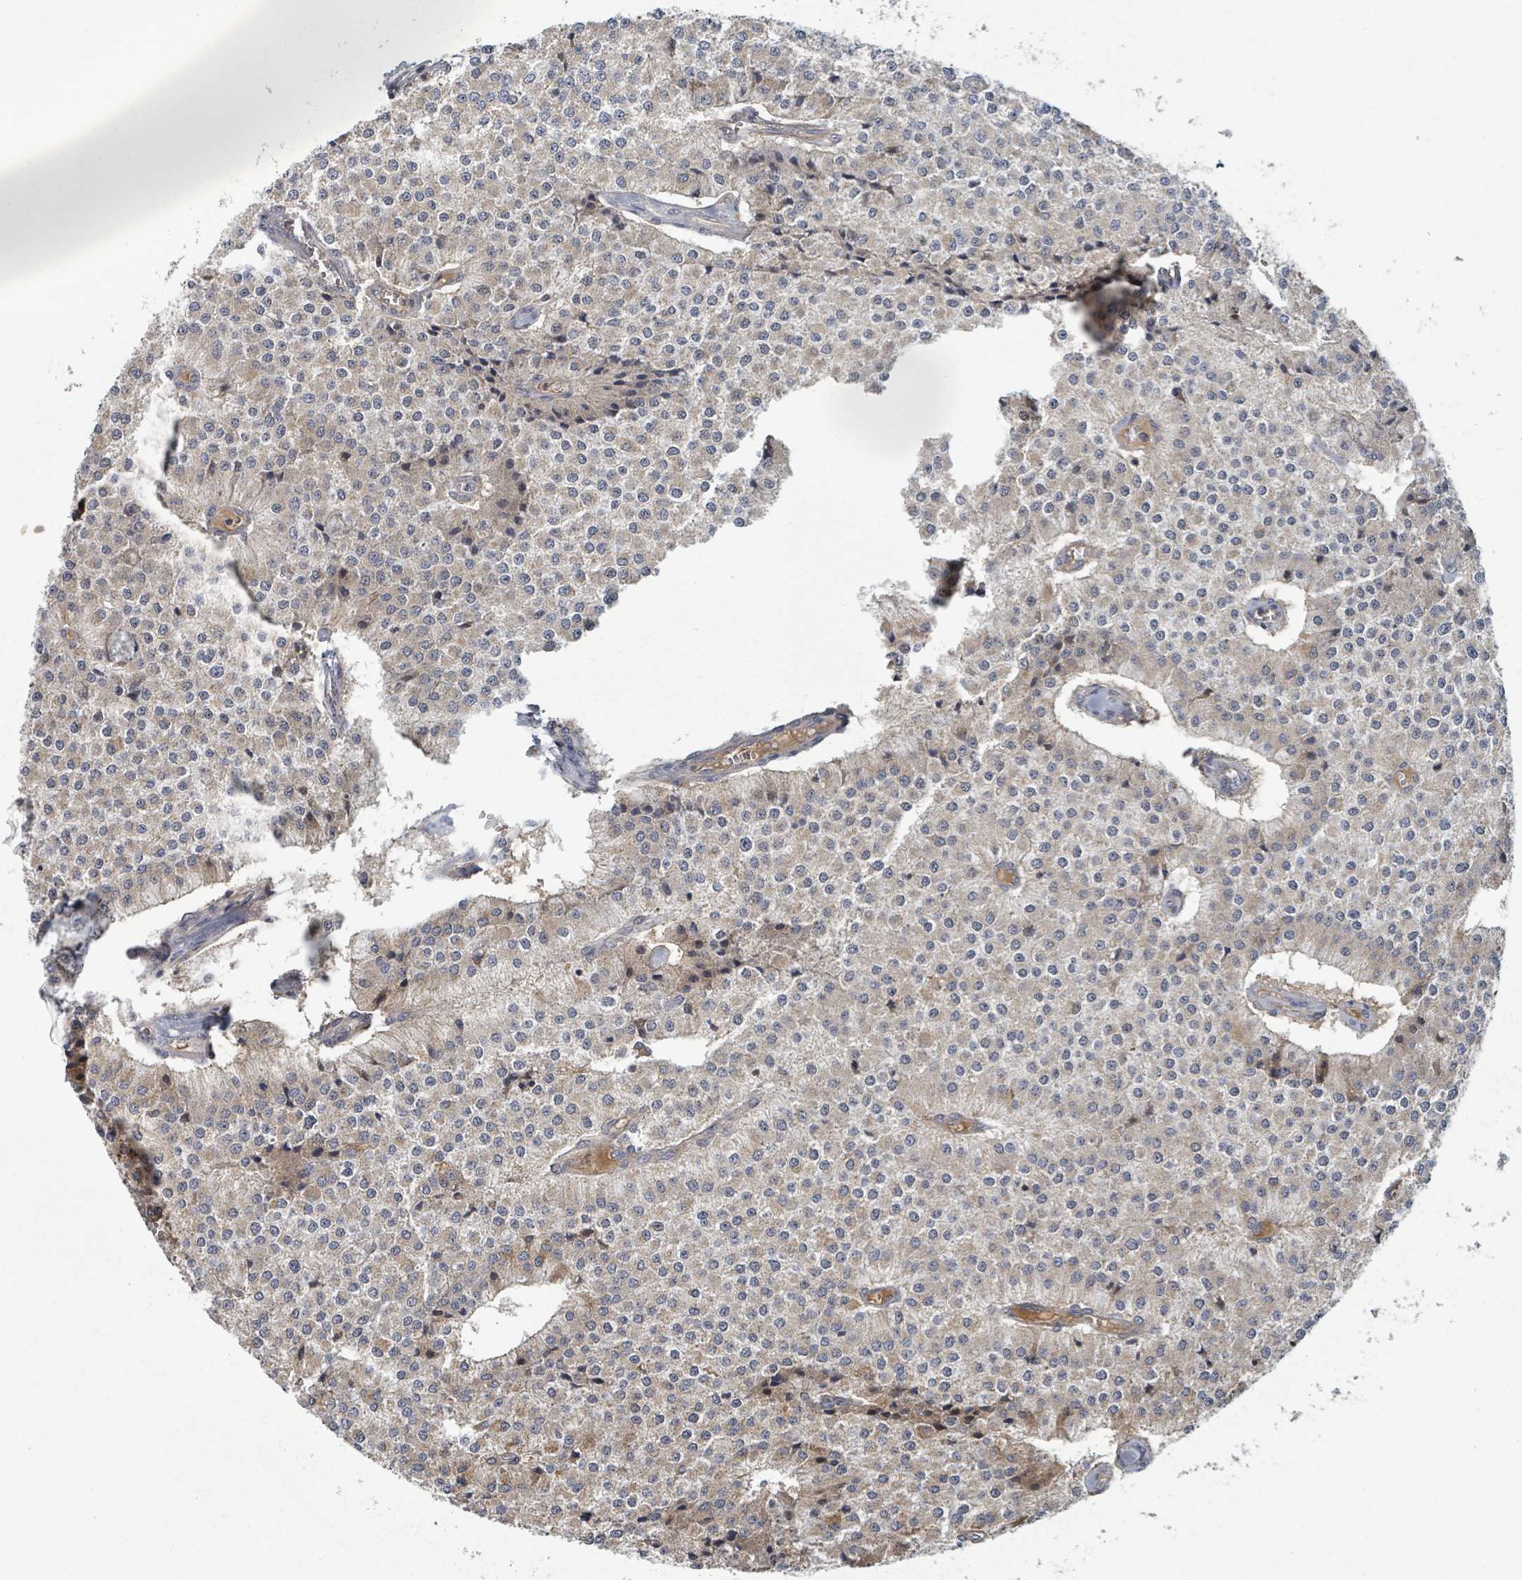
{"staining": {"intensity": "weak", "quantity": ">75%", "location": "cytoplasmic/membranous"}, "tissue": "carcinoid", "cell_type": "Tumor cells", "image_type": "cancer", "snomed": [{"axis": "morphology", "description": "Carcinoid, malignant, NOS"}, {"axis": "topography", "description": "Colon"}], "caption": "Carcinoid (malignant) stained with a protein marker displays weak staining in tumor cells.", "gene": "GABBR1", "patient": {"sex": "female", "age": 52}}